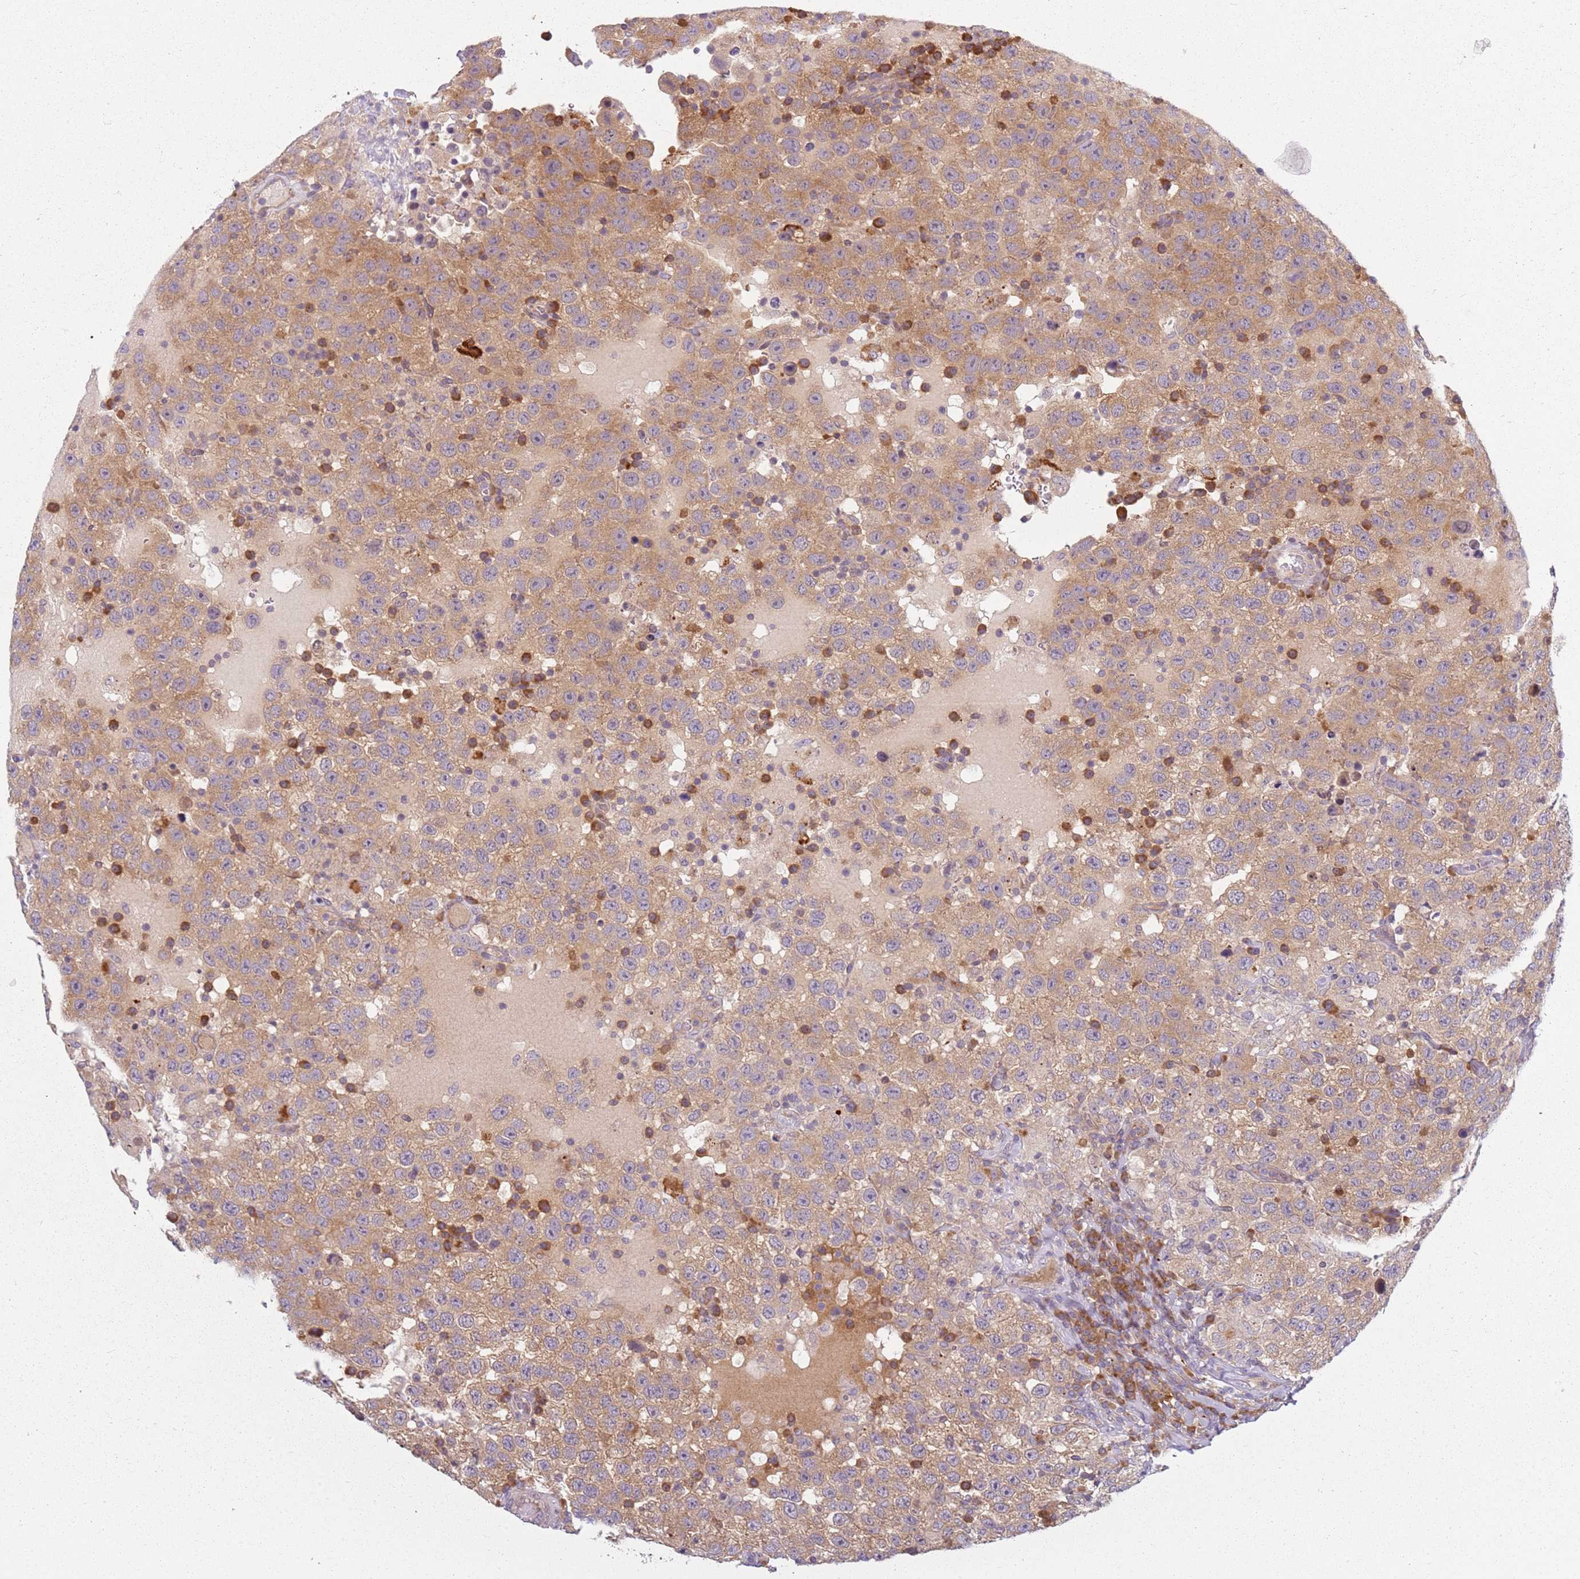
{"staining": {"intensity": "moderate", "quantity": ">75%", "location": "cytoplasmic/membranous"}, "tissue": "testis cancer", "cell_type": "Tumor cells", "image_type": "cancer", "snomed": [{"axis": "morphology", "description": "Seminoma, NOS"}, {"axis": "topography", "description": "Testis"}], "caption": "Protein staining of testis cancer (seminoma) tissue reveals moderate cytoplasmic/membranous positivity in about >75% of tumor cells.", "gene": "RPS28", "patient": {"sex": "male", "age": 41}}